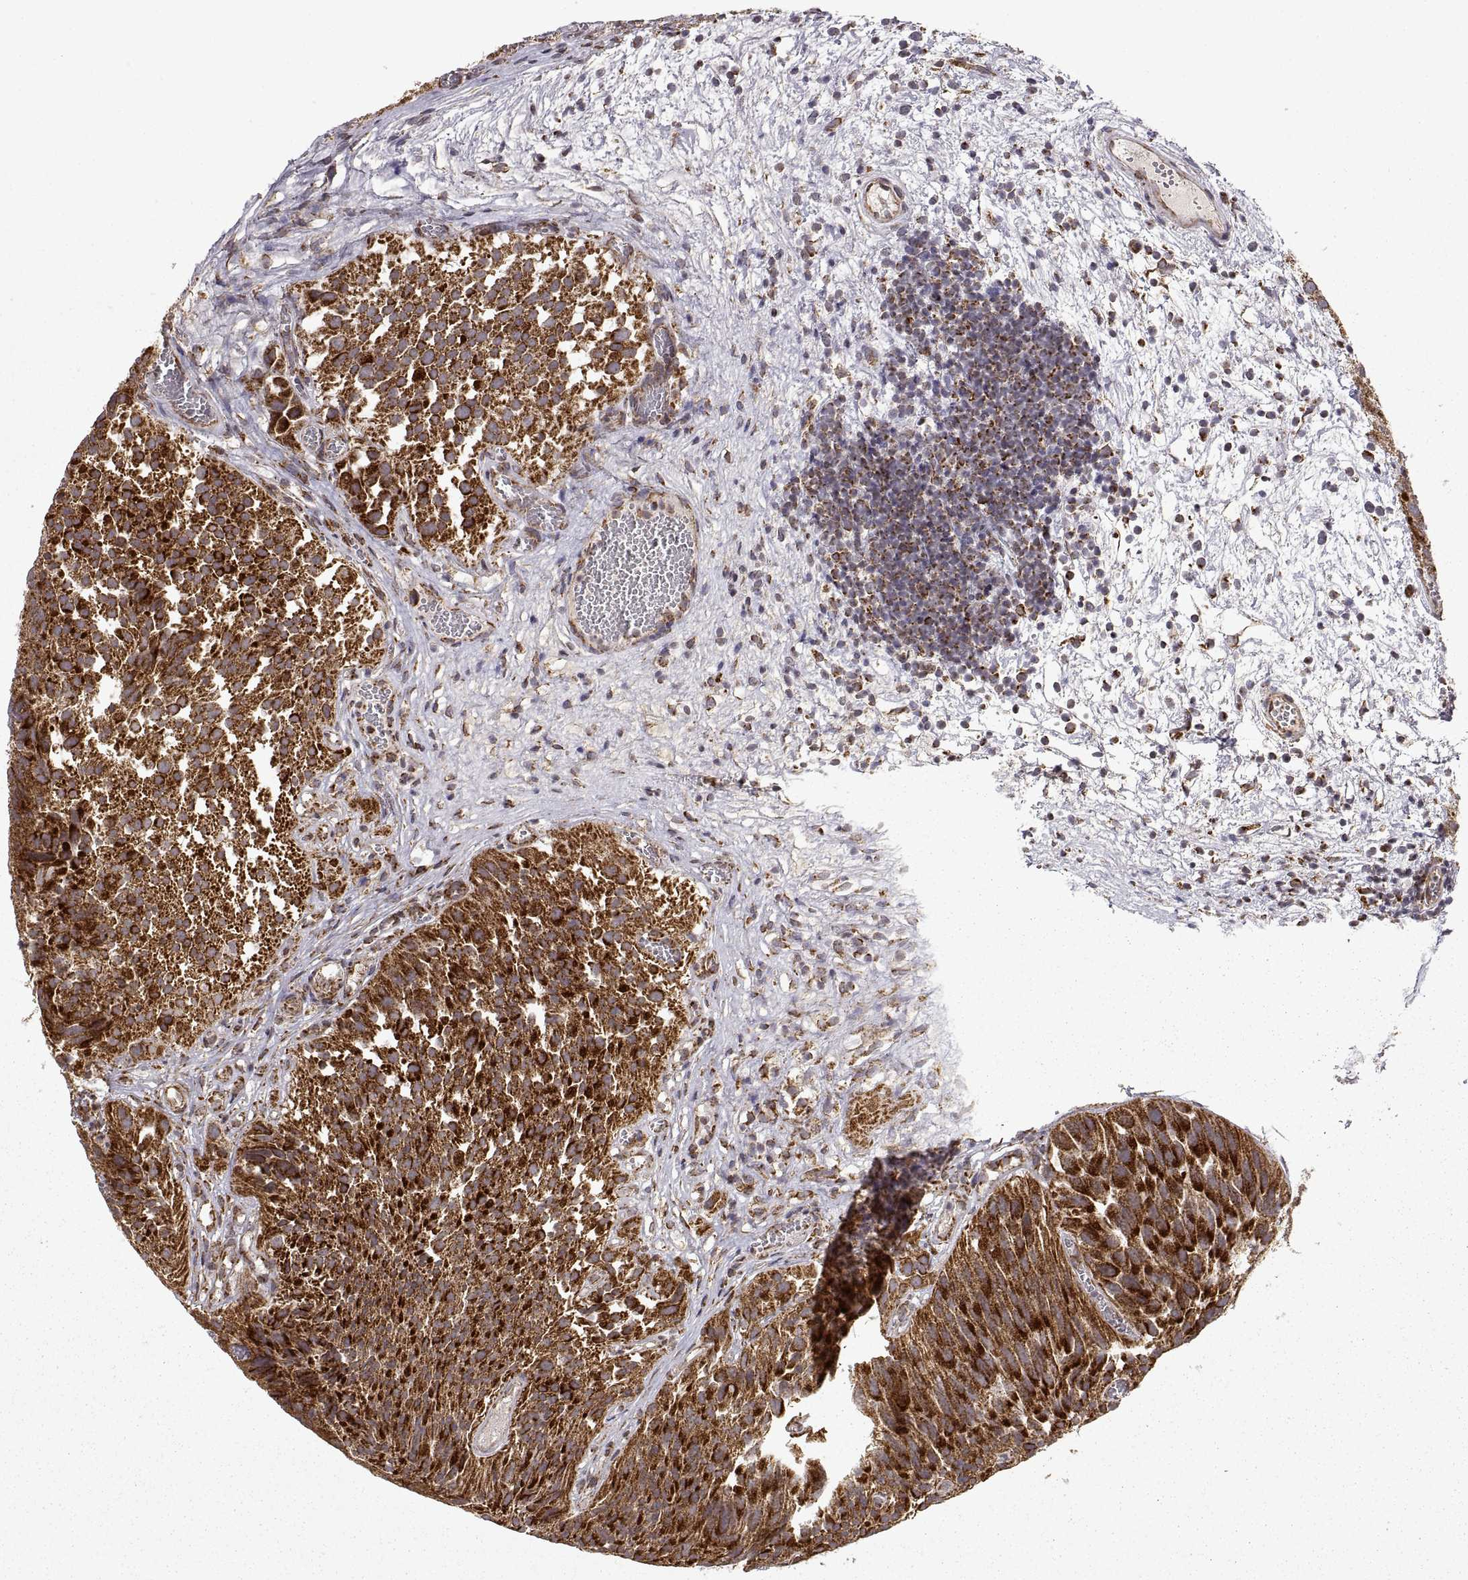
{"staining": {"intensity": "strong", "quantity": "25%-75%", "location": "cytoplasmic/membranous"}, "tissue": "urothelial cancer", "cell_type": "Tumor cells", "image_type": "cancer", "snomed": [{"axis": "morphology", "description": "Urothelial carcinoma, Low grade"}, {"axis": "topography", "description": "Urinary bladder"}], "caption": "About 25%-75% of tumor cells in low-grade urothelial carcinoma demonstrate strong cytoplasmic/membranous protein staining as visualized by brown immunohistochemical staining.", "gene": "MANBAL", "patient": {"sex": "female", "age": 69}}